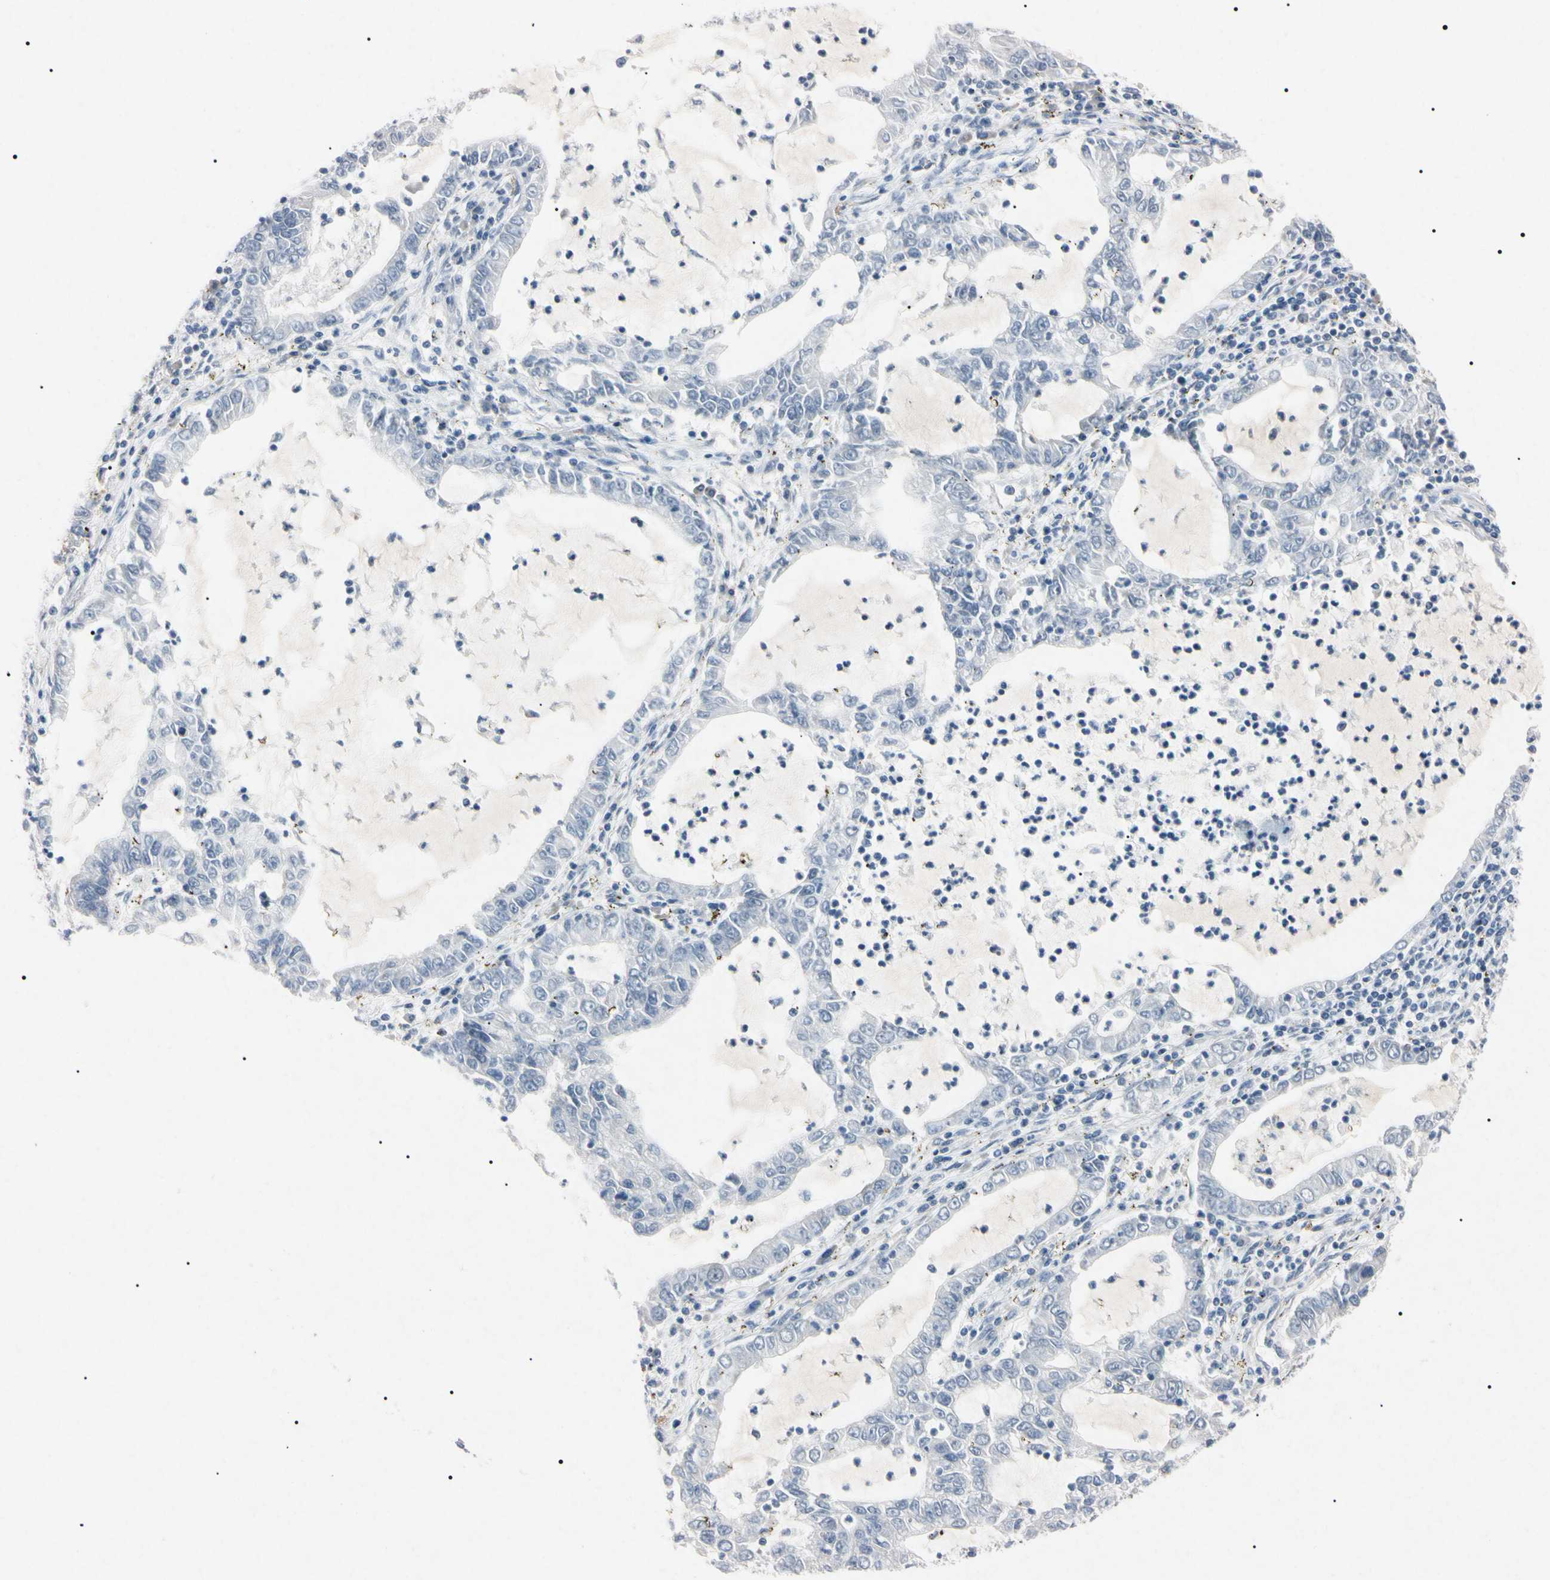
{"staining": {"intensity": "negative", "quantity": "none", "location": "none"}, "tissue": "lung cancer", "cell_type": "Tumor cells", "image_type": "cancer", "snomed": [{"axis": "morphology", "description": "Adenocarcinoma, NOS"}, {"axis": "topography", "description": "Lung"}], "caption": "Photomicrograph shows no significant protein staining in tumor cells of lung cancer.", "gene": "ELN", "patient": {"sex": "female", "age": 51}}